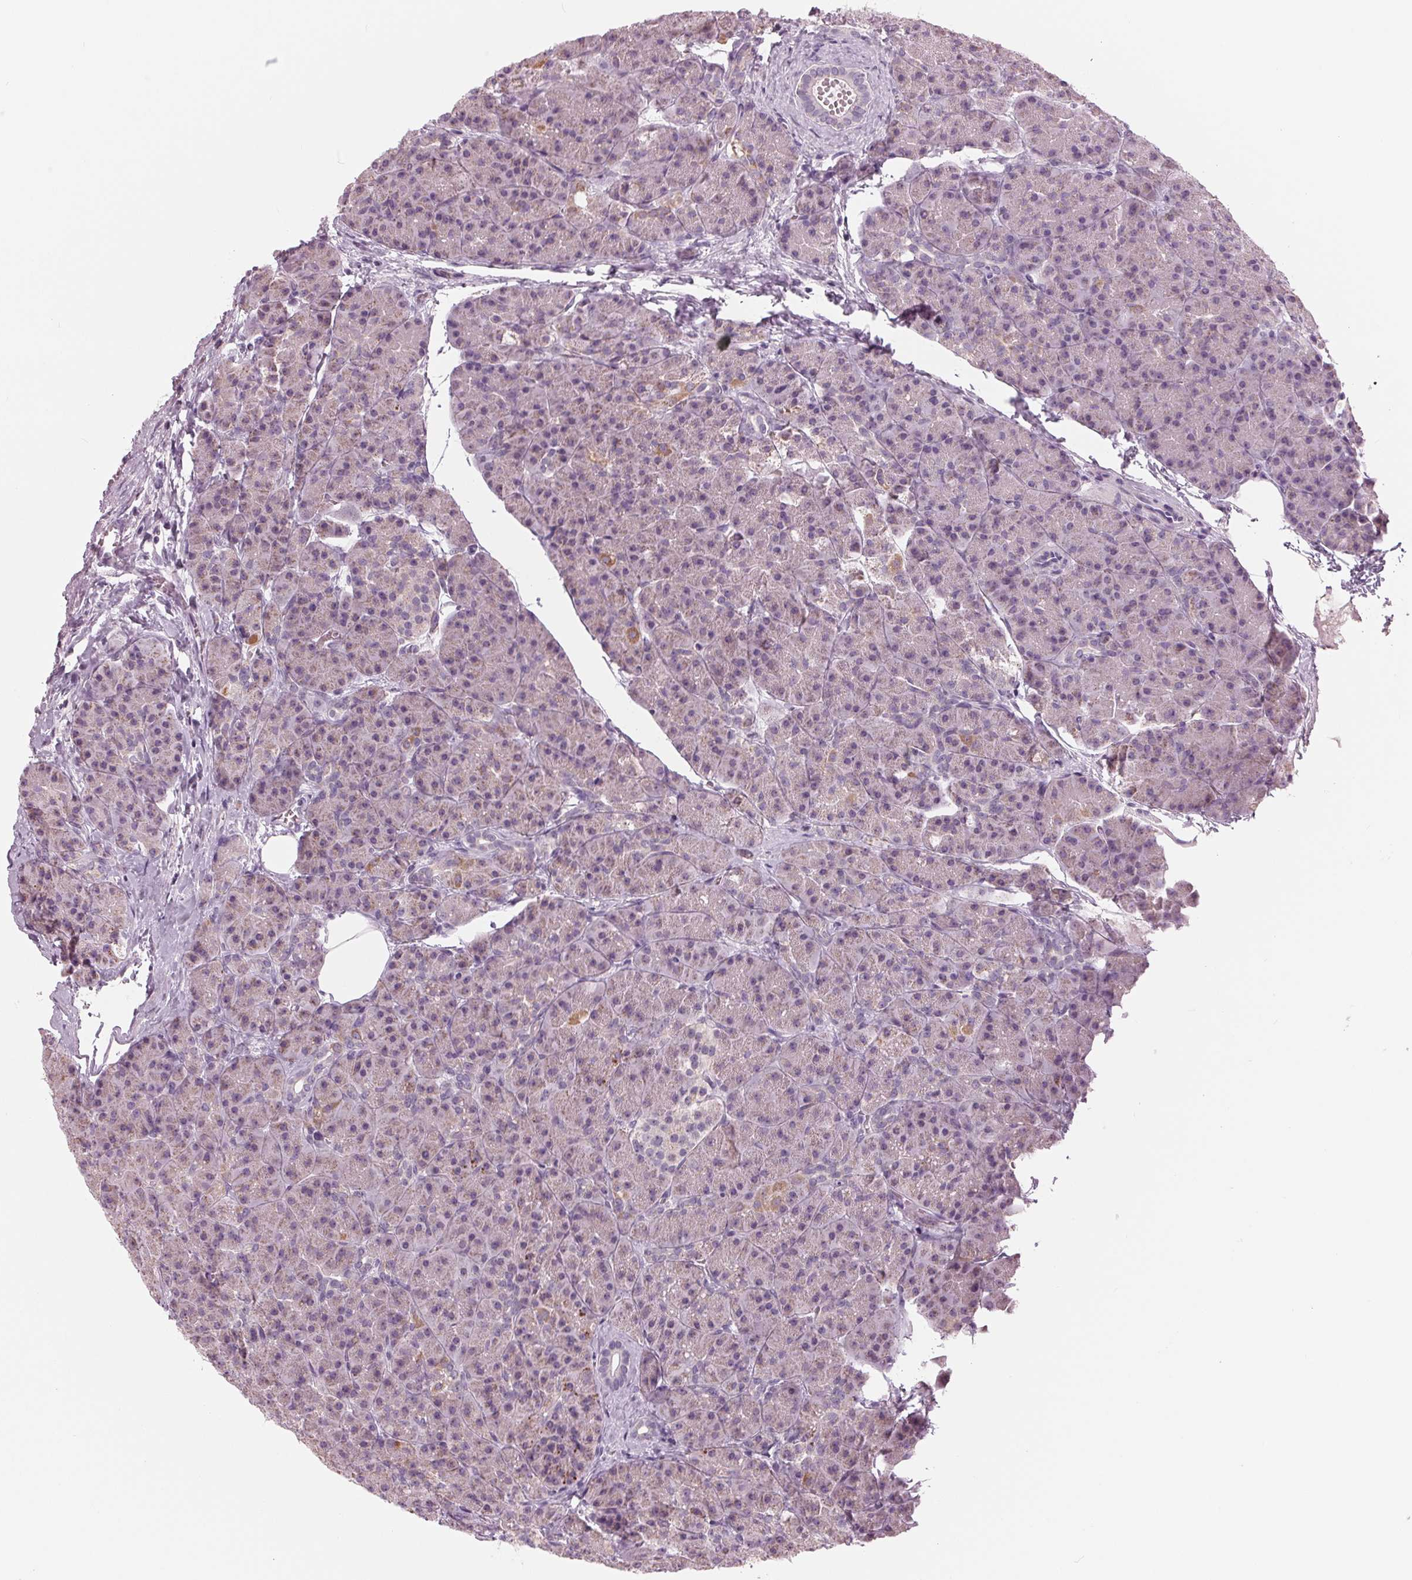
{"staining": {"intensity": "weak", "quantity": "<25%", "location": "cytoplasmic/membranous"}, "tissue": "pancreas", "cell_type": "Exocrine glandular cells", "image_type": "normal", "snomed": [{"axis": "morphology", "description": "Normal tissue, NOS"}, {"axis": "topography", "description": "Pancreas"}], "caption": "The photomicrograph exhibits no staining of exocrine glandular cells in normal pancreas. (Brightfield microscopy of DAB IHC at high magnification).", "gene": "SAMD4A", "patient": {"sex": "male", "age": 57}}